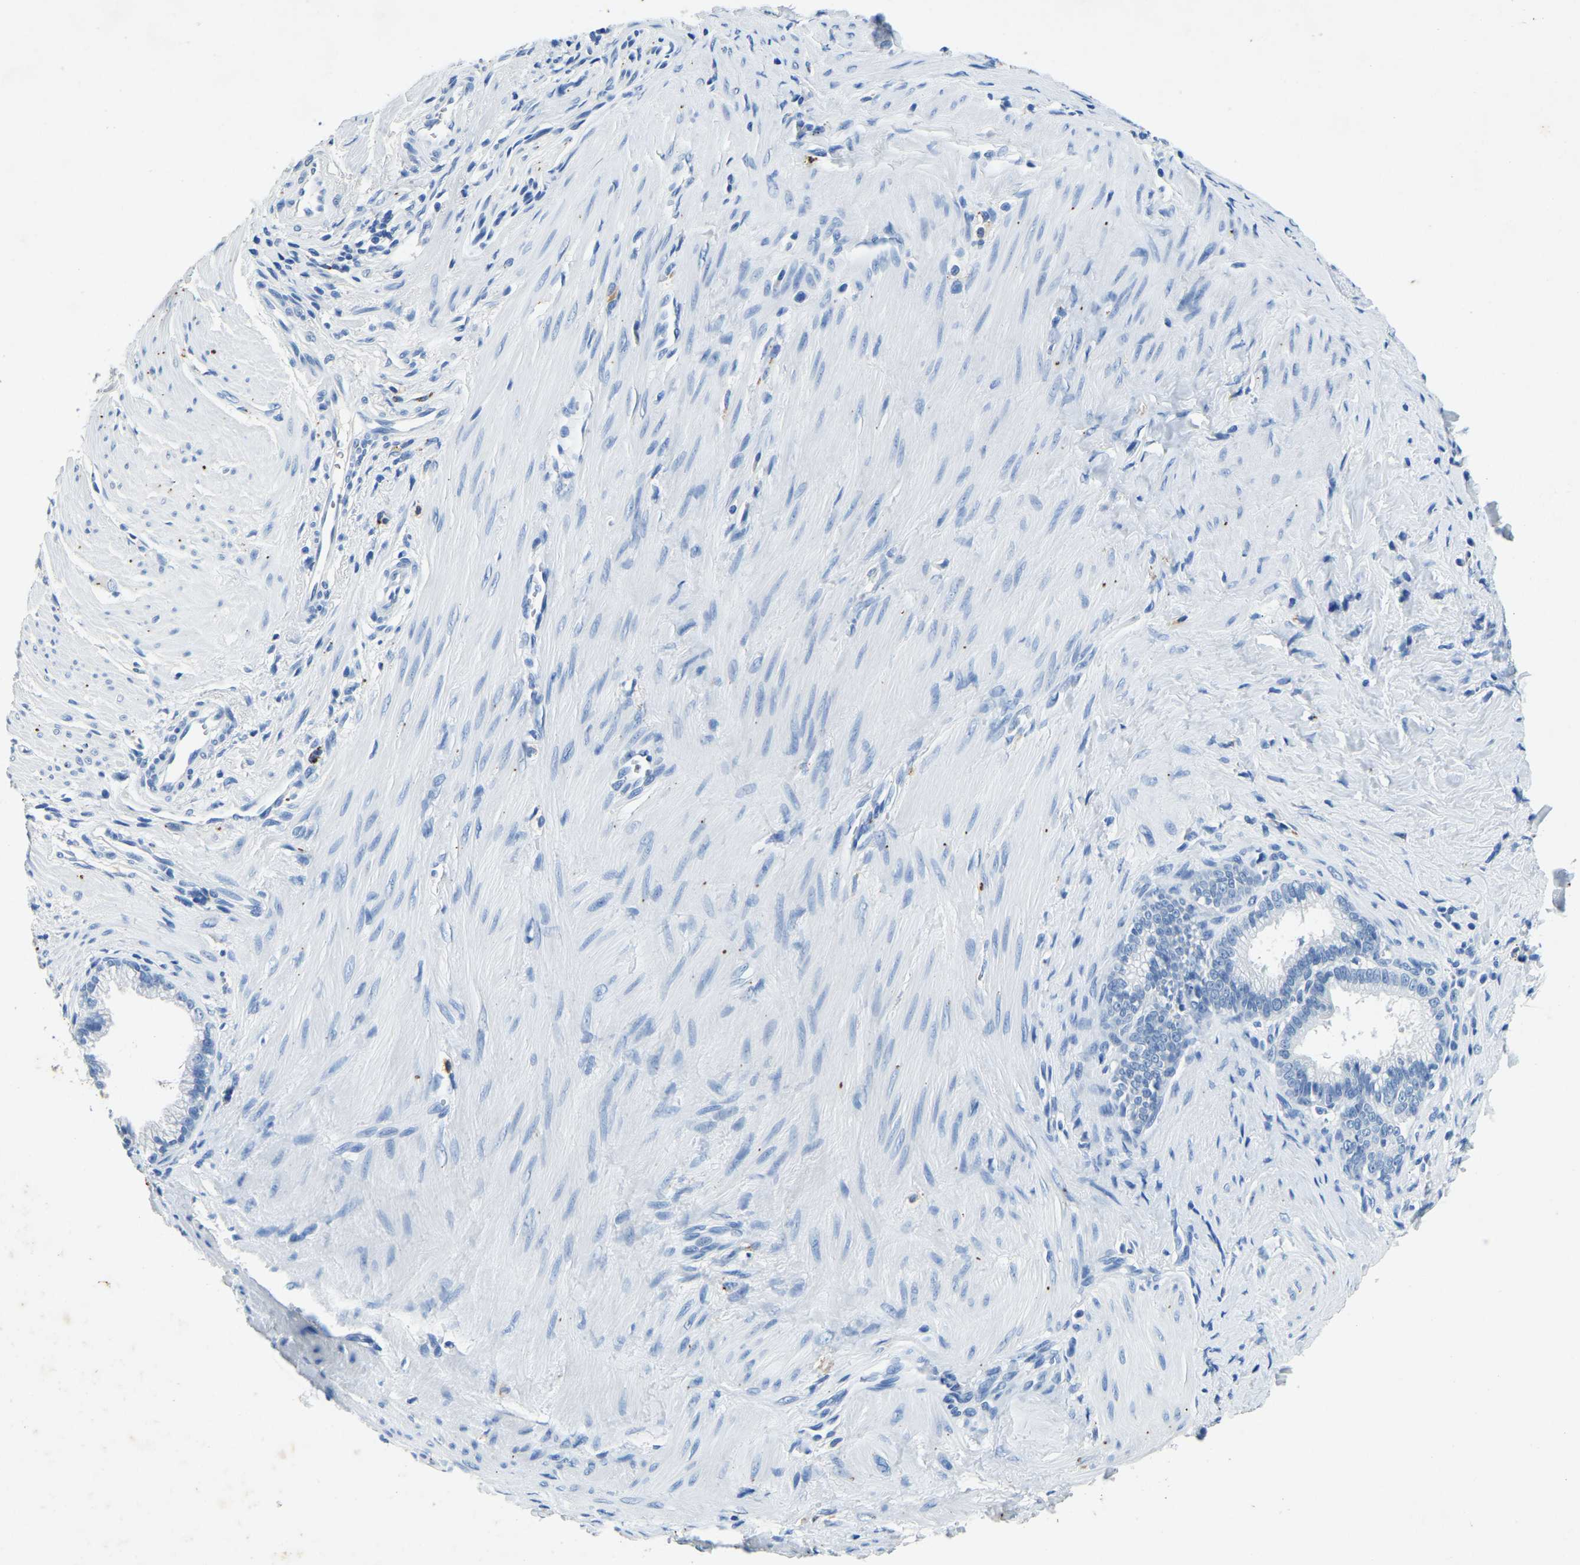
{"staining": {"intensity": "negative", "quantity": "none", "location": "none"}, "tissue": "pancreatic cancer", "cell_type": "Tumor cells", "image_type": "cancer", "snomed": [{"axis": "morphology", "description": "Adenocarcinoma, NOS"}, {"axis": "topography", "description": "Pancreas"}], "caption": "Adenocarcinoma (pancreatic) stained for a protein using IHC demonstrates no positivity tumor cells.", "gene": "UBN2", "patient": {"sex": "male", "age": 69}}